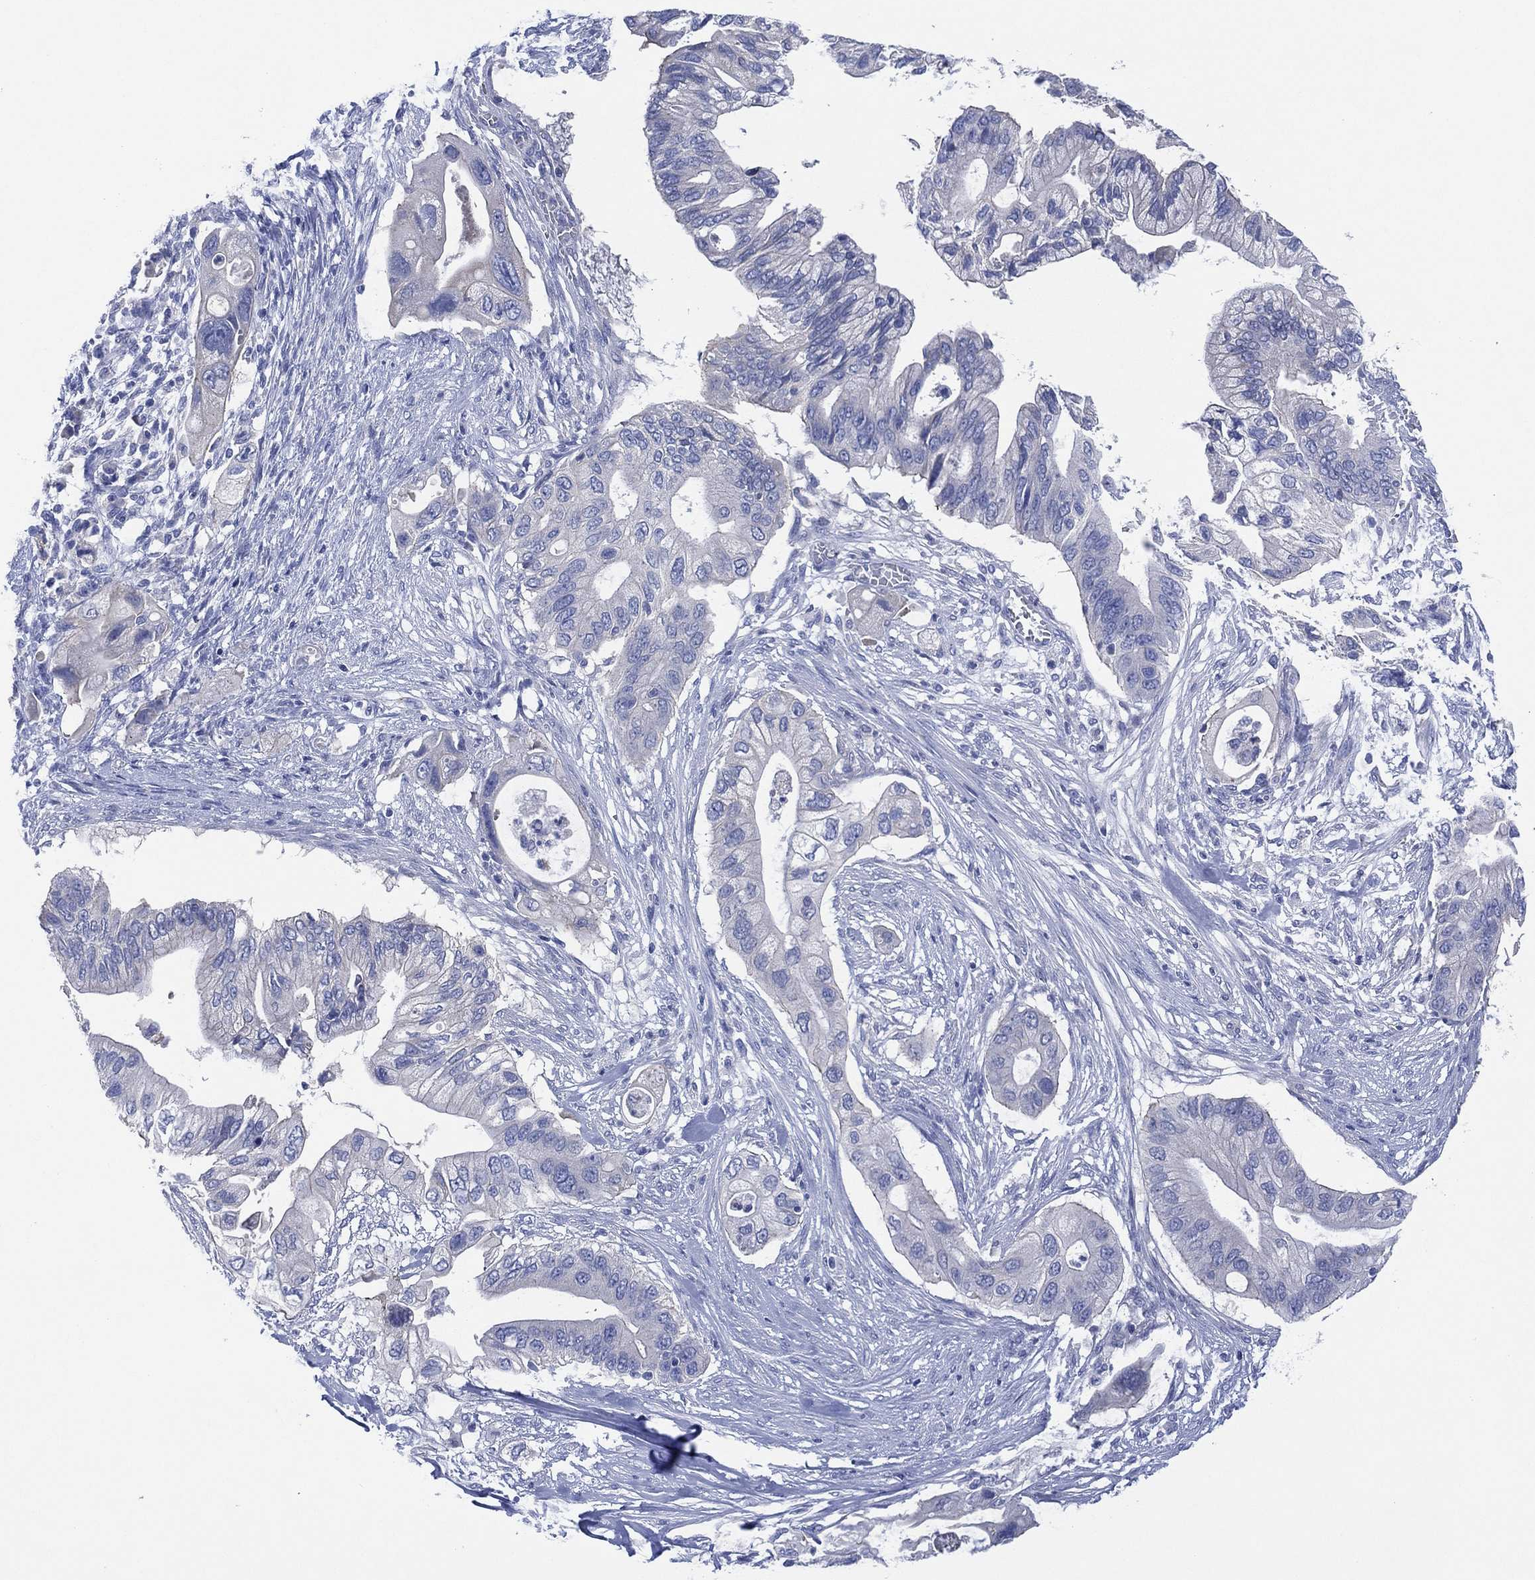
{"staining": {"intensity": "negative", "quantity": "none", "location": "none"}, "tissue": "pancreatic cancer", "cell_type": "Tumor cells", "image_type": "cancer", "snomed": [{"axis": "morphology", "description": "Adenocarcinoma, NOS"}, {"axis": "topography", "description": "Pancreas"}], "caption": "Immunohistochemical staining of pancreatic adenocarcinoma displays no significant expression in tumor cells. The staining was performed using DAB (3,3'-diaminobenzidine) to visualize the protein expression in brown, while the nuclei were stained in blue with hematoxylin (Magnification: 20x).", "gene": "CHRNA3", "patient": {"sex": "female", "age": 72}}